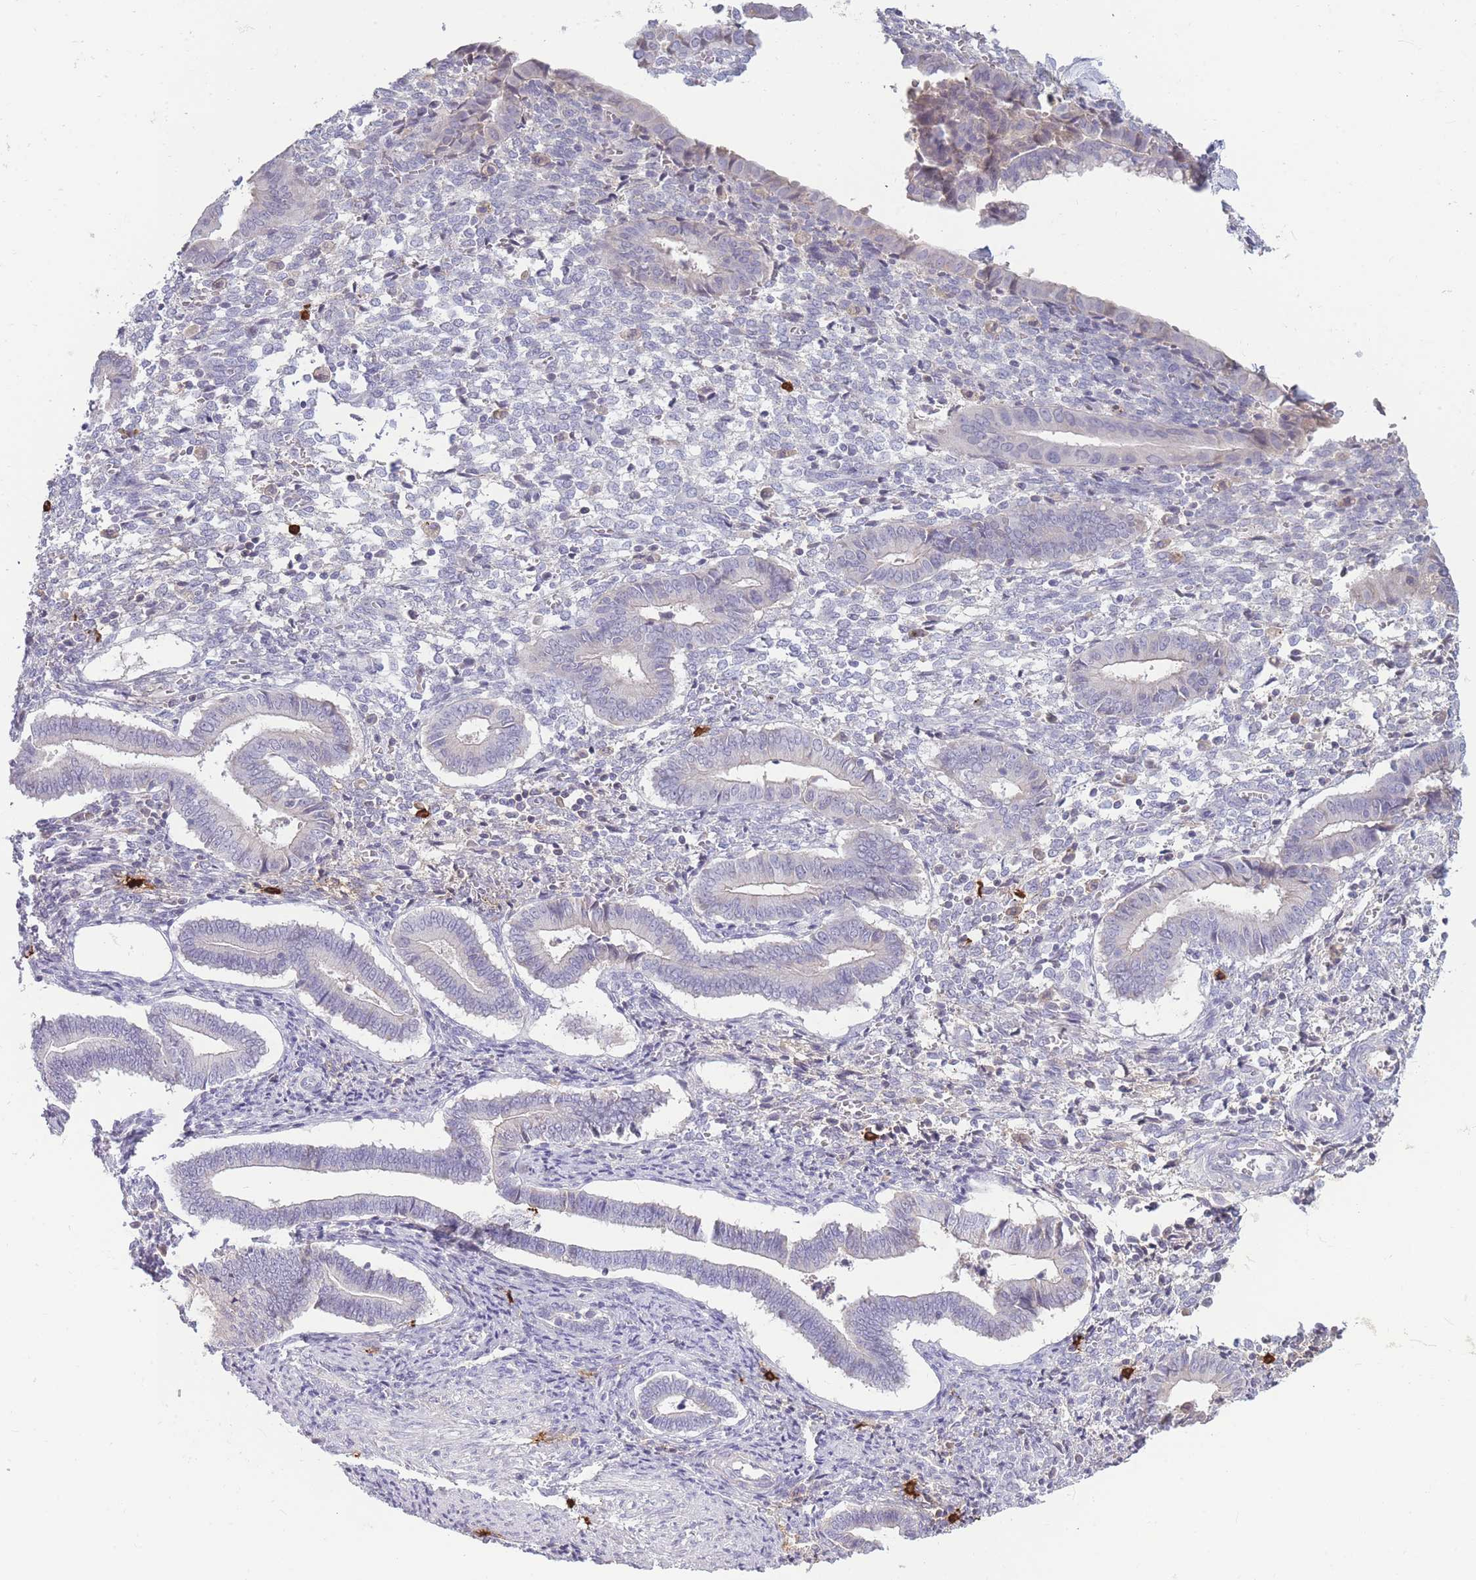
{"staining": {"intensity": "negative", "quantity": "none", "location": "none"}, "tissue": "endometrium", "cell_type": "Cells in endometrial stroma", "image_type": "normal", "snomed": [{"axis": "morphology", "description": "Normal tissue, NOS"}, {"axis": "topography", "description": "Other"}, {"axis": "topography", "description": "Endometrium"}], "caption": "Immunohistochemistry micrograph of normal endometrium stained for a protein (brown), which reveals no expression in cells in endometrial stroma. The staining is performed using DAB (3,3'-diaminobenzidine) brown chromogen with nuclei counter-stained in using hematoxylin.", "gene": "TPSD1", "patient": {"sex": "female", "age": 44}}